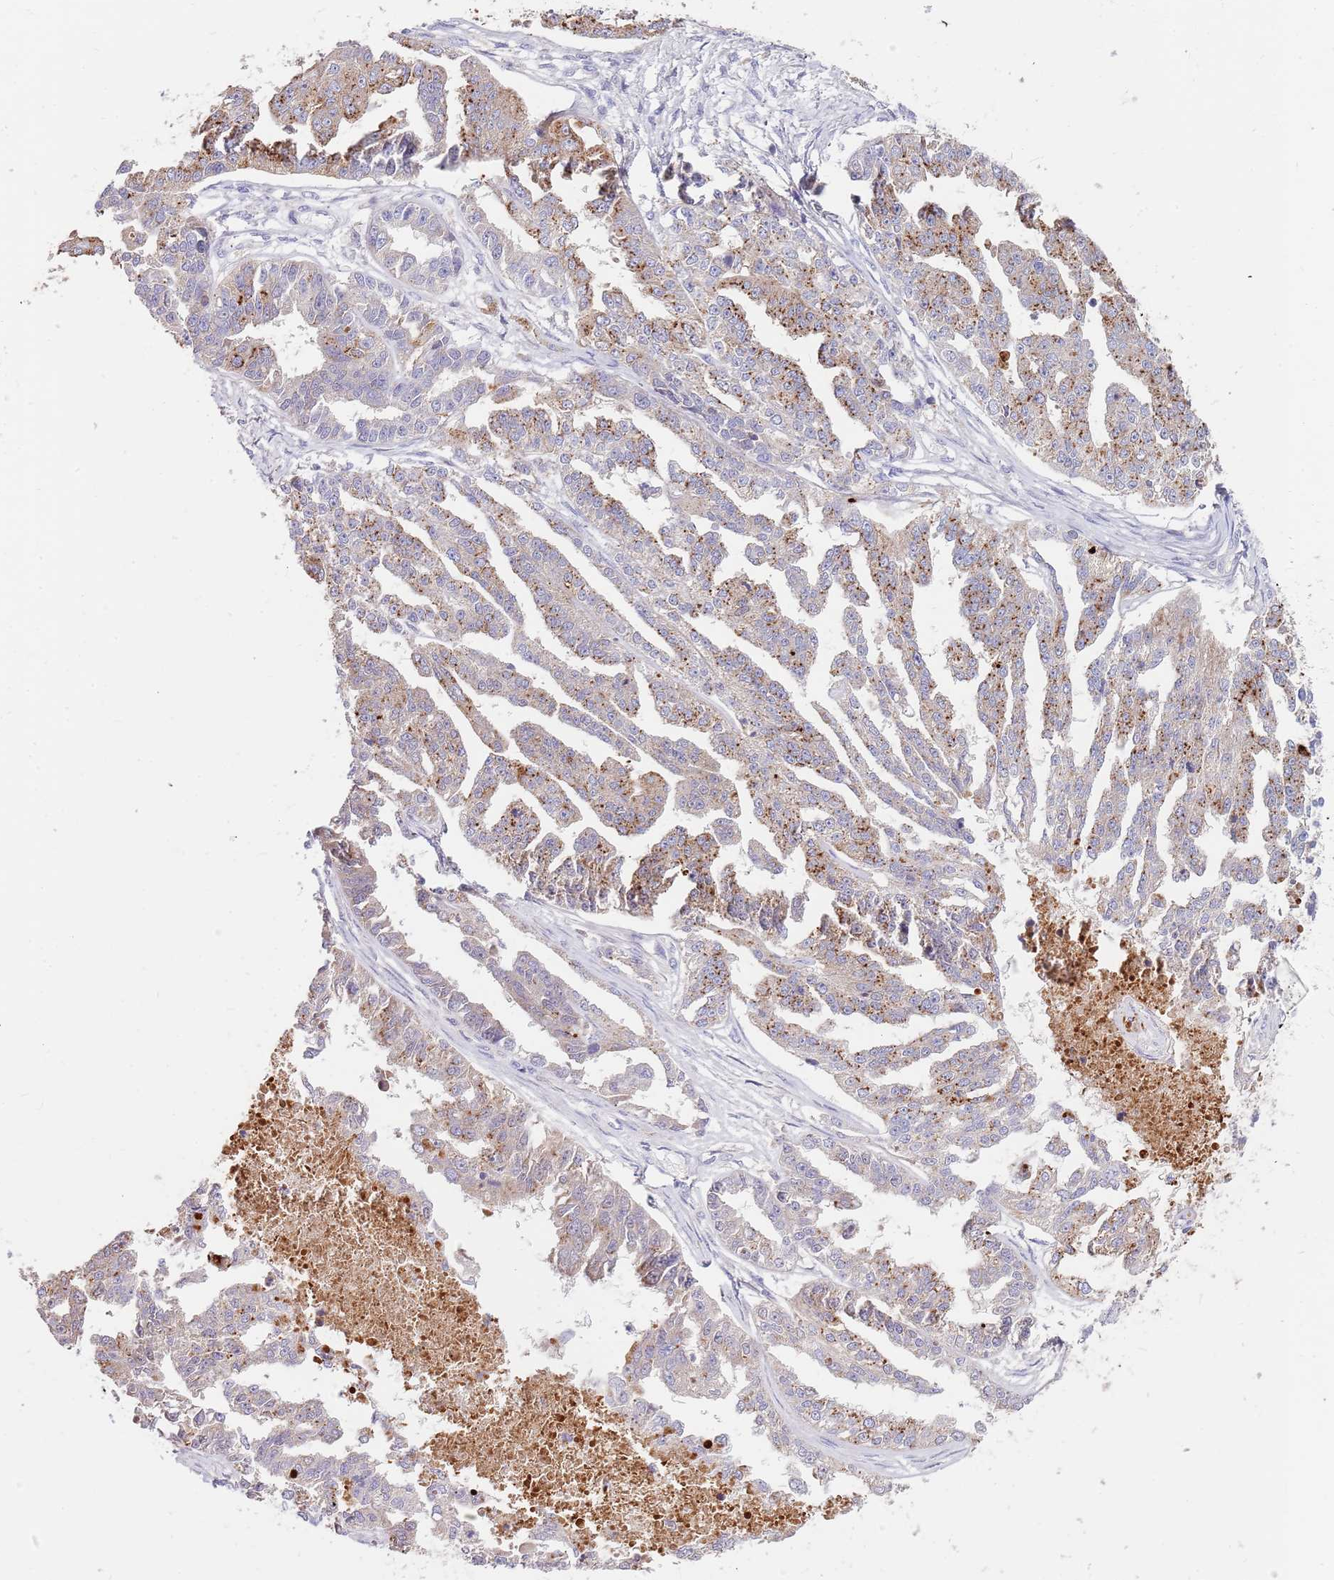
{"staining": {"intensity": "moderate", "quantity": ">75%", "location": "cytoplasmic/membranous"}, "tissue": "ovarian cancer", "cell_type": "Tumor cells", "image_type": "cancer", "snomed": [{"axis": "morphology", "description": "Cystadenocarcinoma, serous, NOS"}, {"axis": "topography", "description": "Ovary"}], "caption": "IHC photomicrograph of neoplastic tissue: serous cystadenocarcinoma (ovarian) stained using immunohistochemistry exhibits medium levels of moderate protein expression localized specifically in the cytoplasmic/membranous of tumor cells, appearing as a cytoplasmic/membranous brown color.", "gene": "BORCS5", "patient": {"sex": "female", "age": 58}}